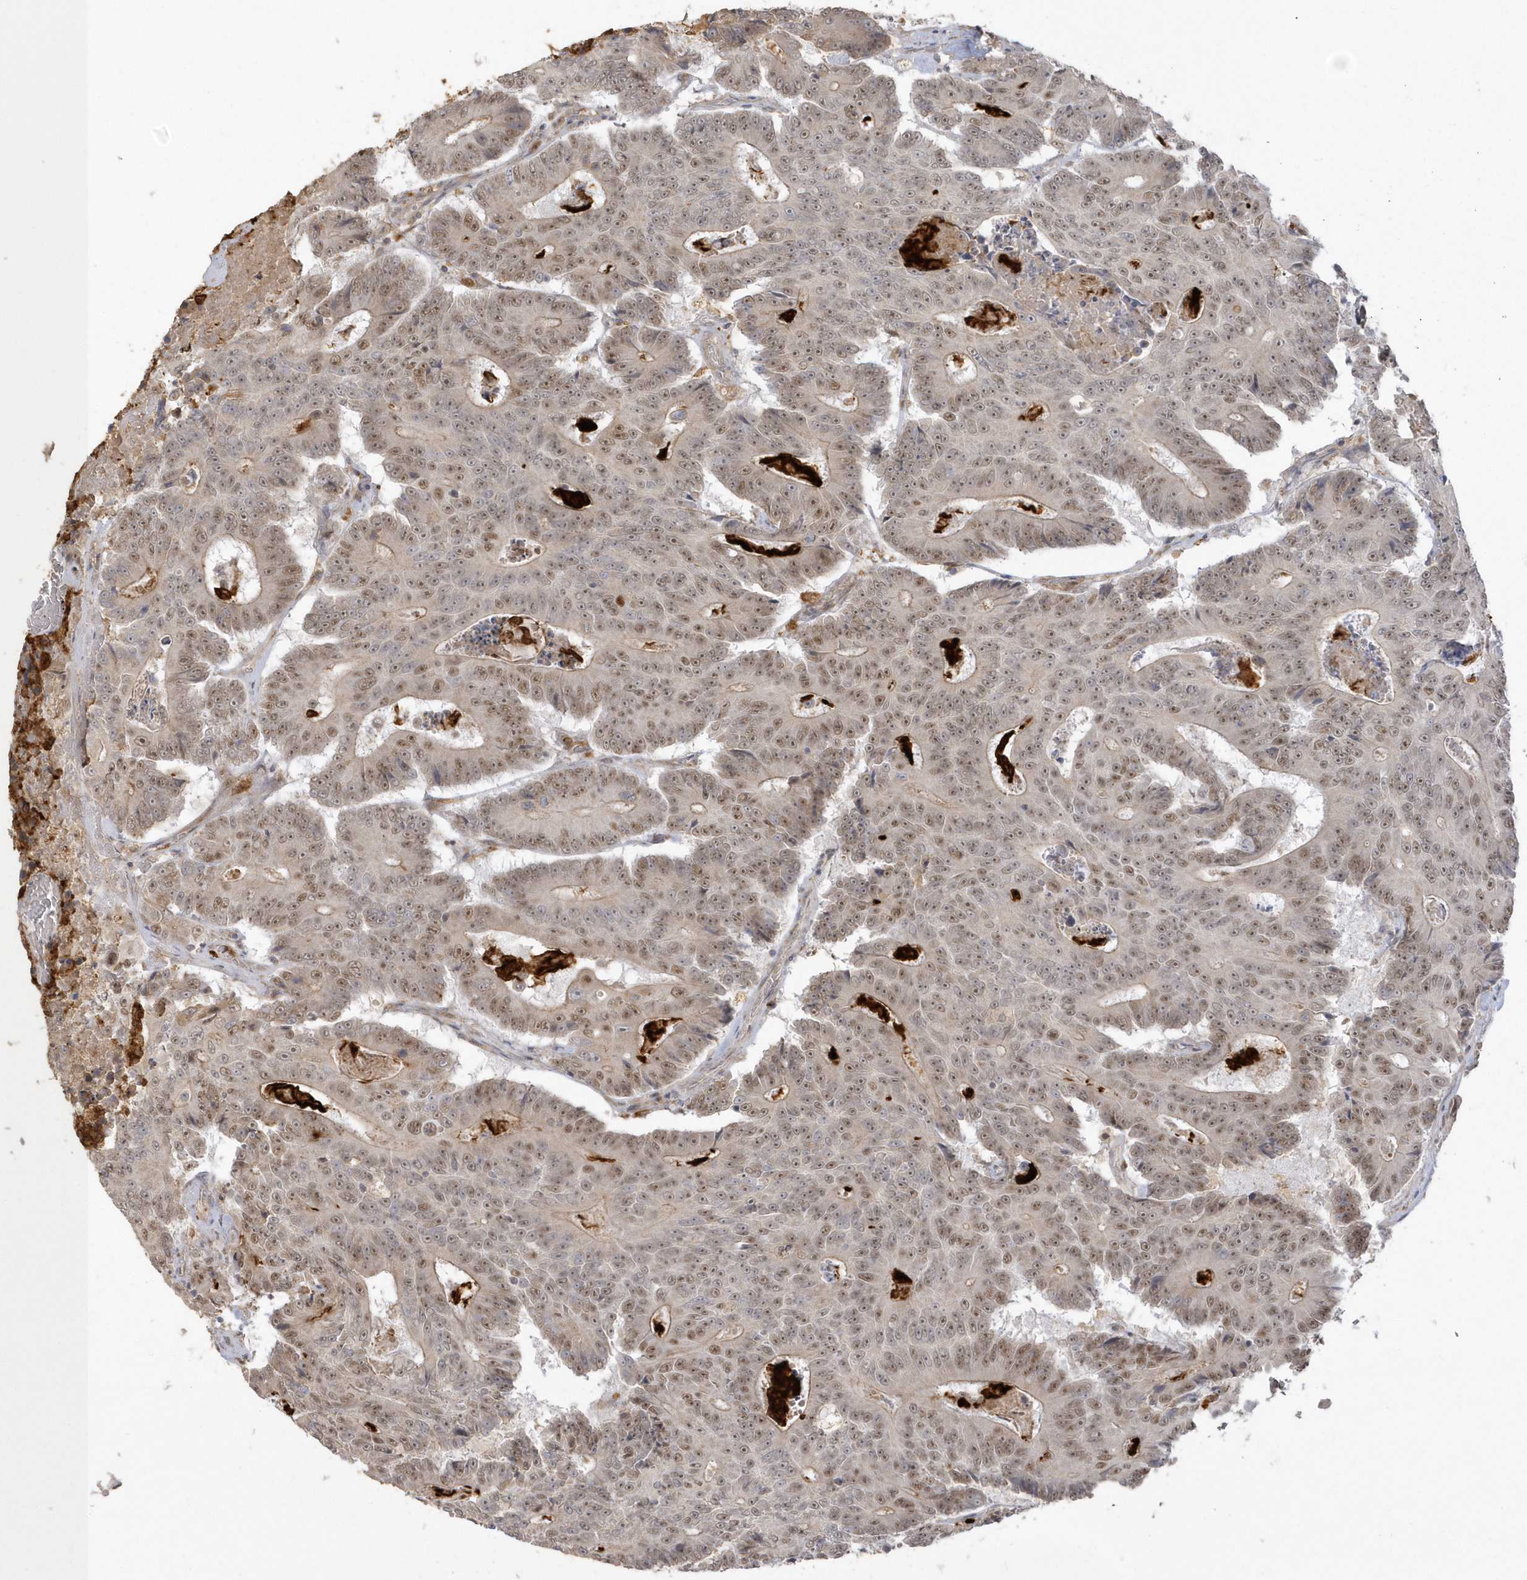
{"staining": {"intensity": "moderate", "quantity": ">75%", "location": "nuclear"}, "tissue": "colorectal cancer", "cell_type": "Tumor cells", "image_type": "cancer", "snomed": [{"axis": "morphology", "description": "Adenocarcinoma, NOS"}, {"axis": "topography", "description": "Colon"}], "caption": "Moderate nuclear staining is present in approximately >75% of tumor cells in colorectal cancer.", "gene": "NAF1", "patient": {"sex": "male", "age": 83}}